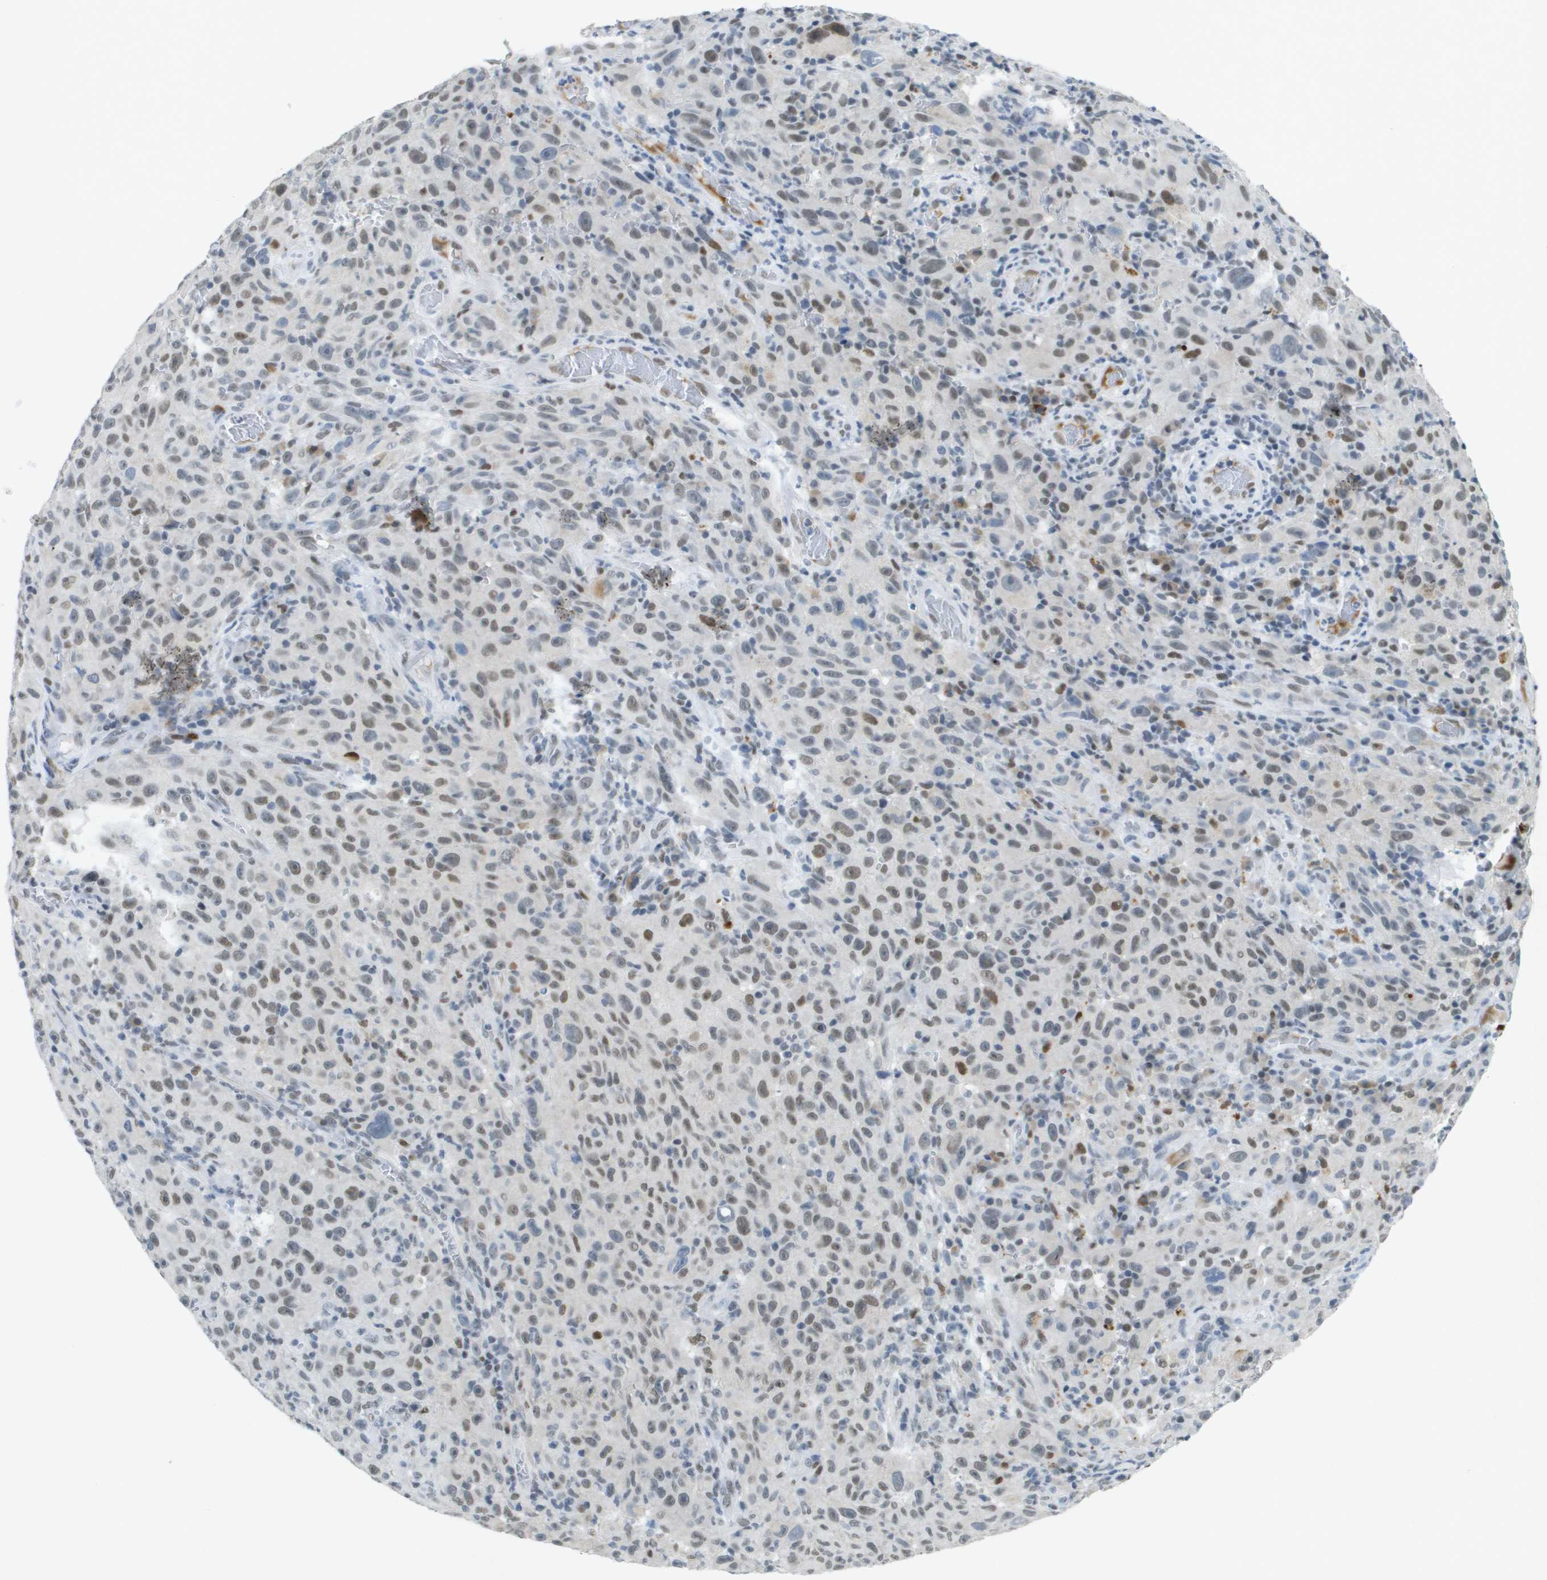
{"staining": {"intensity": "weak", "quantity": "25%-75%", "location": "nuclear"}, "tissue": "melanoma", "cell_type": "Tumor cells", "image_type": "cancer", "snomed": [{"axis": "morphology", "description": "Malignant melanoma, NOS"}, {"axis": "topography", "description": "Skin"}], "caption": "Tumor cells reveal weak nuclear staining in about 25%-75% of cells in melanoma. (DAB = brown stain, brightfield microscopy at high magnification).", "gene": "TP53RK", "patient": {"sex": "female", "age": 82}}